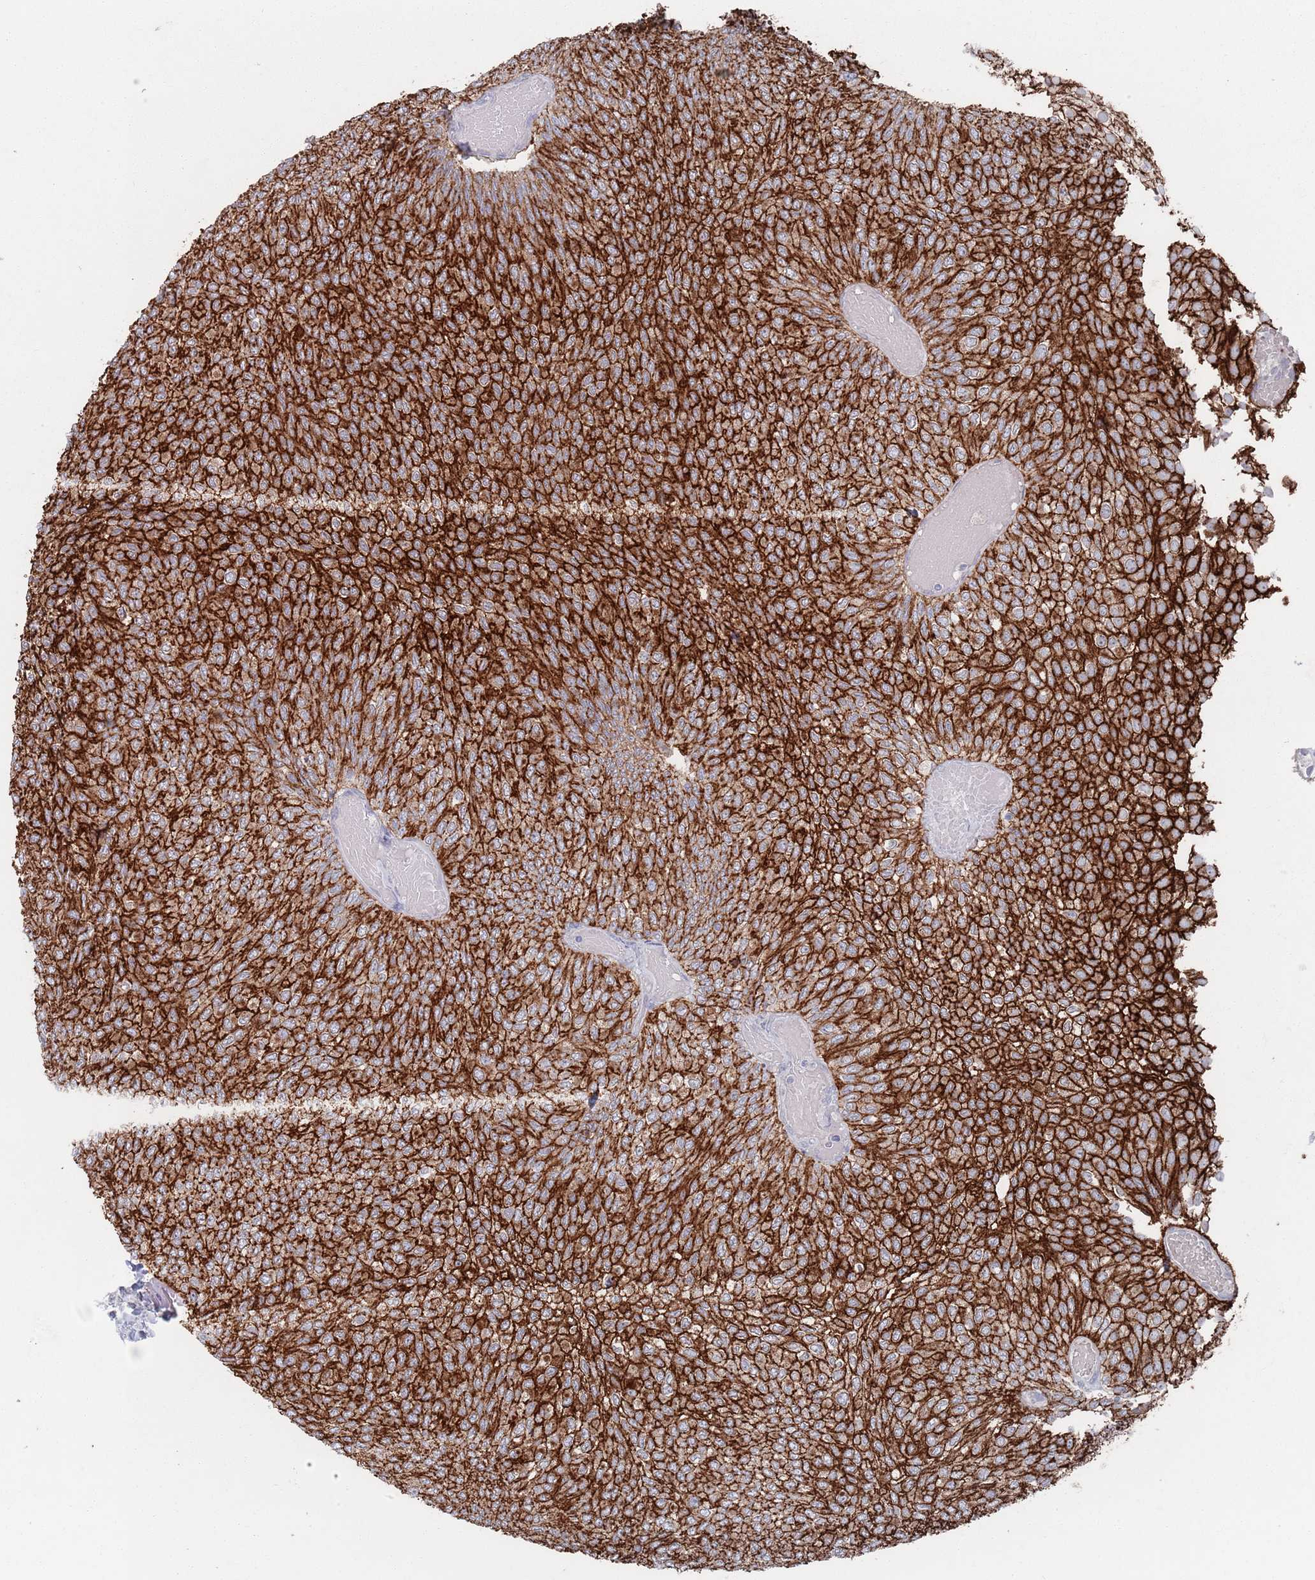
{"staining": {"intensity": "strong", "quantity": ">75%", "location": "cytoplasmic/membranous"}, "tissue": "urothelial cancer", "cell_type": "Tumor cells", "image_type": "cancer", "snomed": [{"axis": "morphology", "description": "Urothelial carcinoma, Low grade"}, {"axis": "topography", "description": "Urinary bladder"}], "caption": "Urothelial cancer tissue shows strong cytoplasmic/membranous positivity in approximately >75% of tumor cells", "gene": "PROM2", "patient": {"sex": "male", "age": 78}}